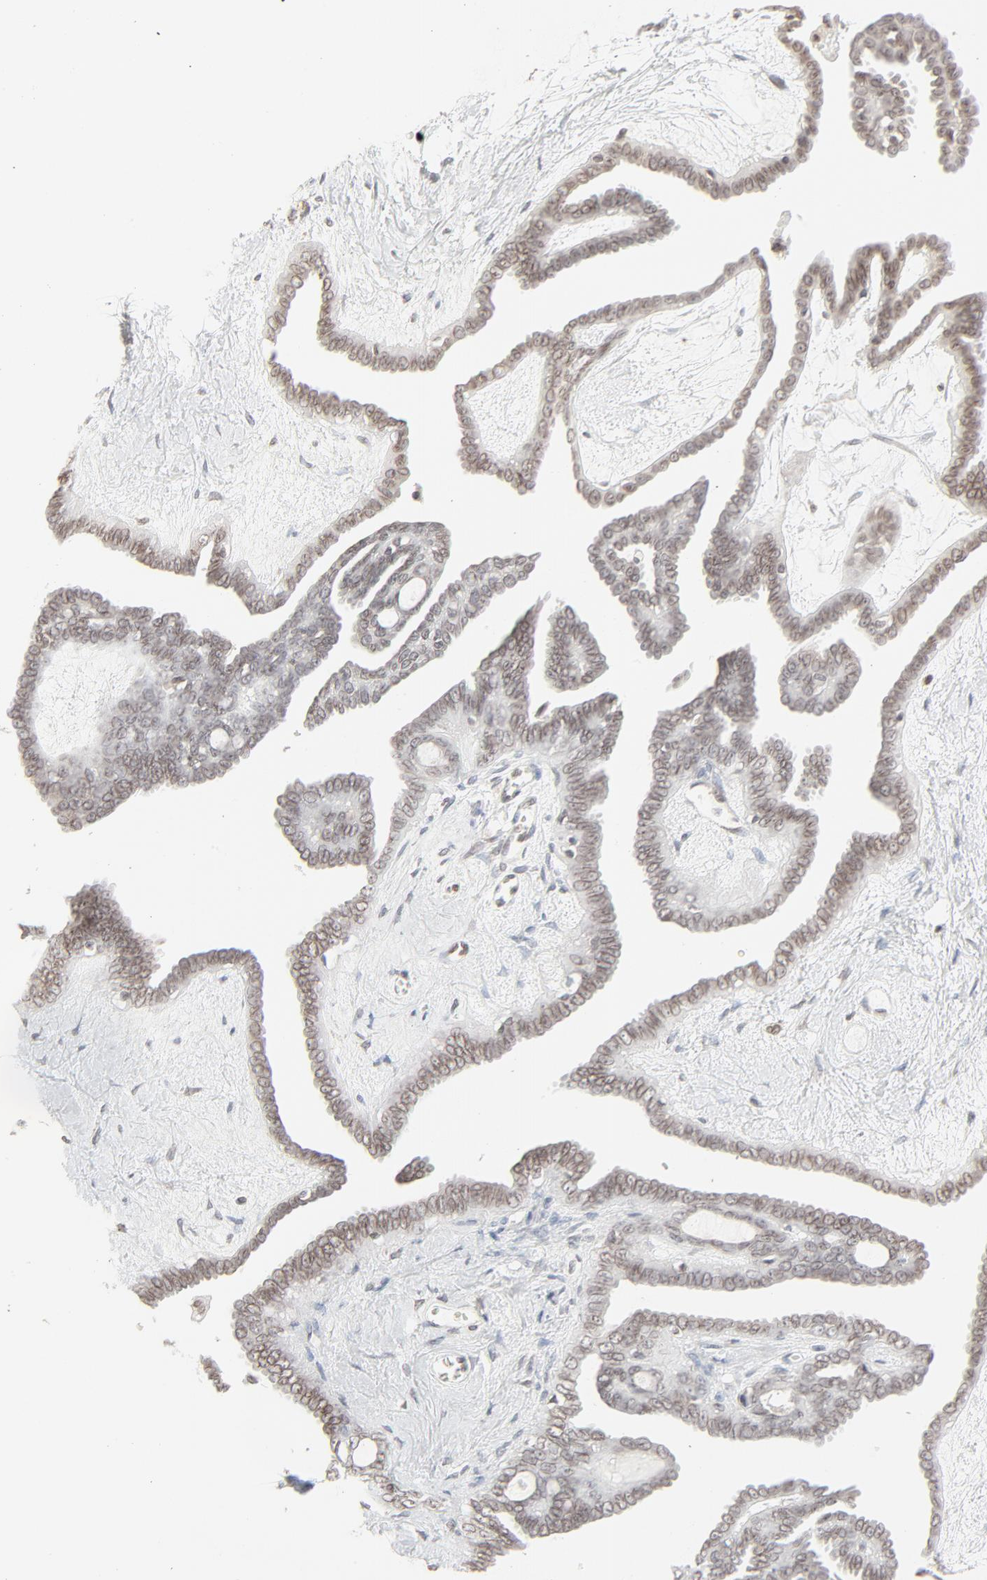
{"staining": {"intensity": "moderate", "quantity": "25%-75%", "location": "cytoplasmic/membranous,nuclear"}, "tissue": "ovarian cancer", "cell_type": "Tumor cells", "image_type": "cancer", "snomed": [{"axis": "morphology", "description": "Cystadenocarcinoma, serous, NOS"}, {"axis": "topography", "description": "Ovary"}], "caption": "Tumor cells show moderate cytoplasmic/membranous and nuclear staining in about 25%-75% of cells in ovarian cancer (serous cystadenocarcinoma). The staining was performed using DAB to visualize the protein expression in brown, while the nuclei were stained in blue with hematoxylin (Magnification: 20x).", "gene": "MAD1L1", "patient": {"sex": "female", "age": 71}}